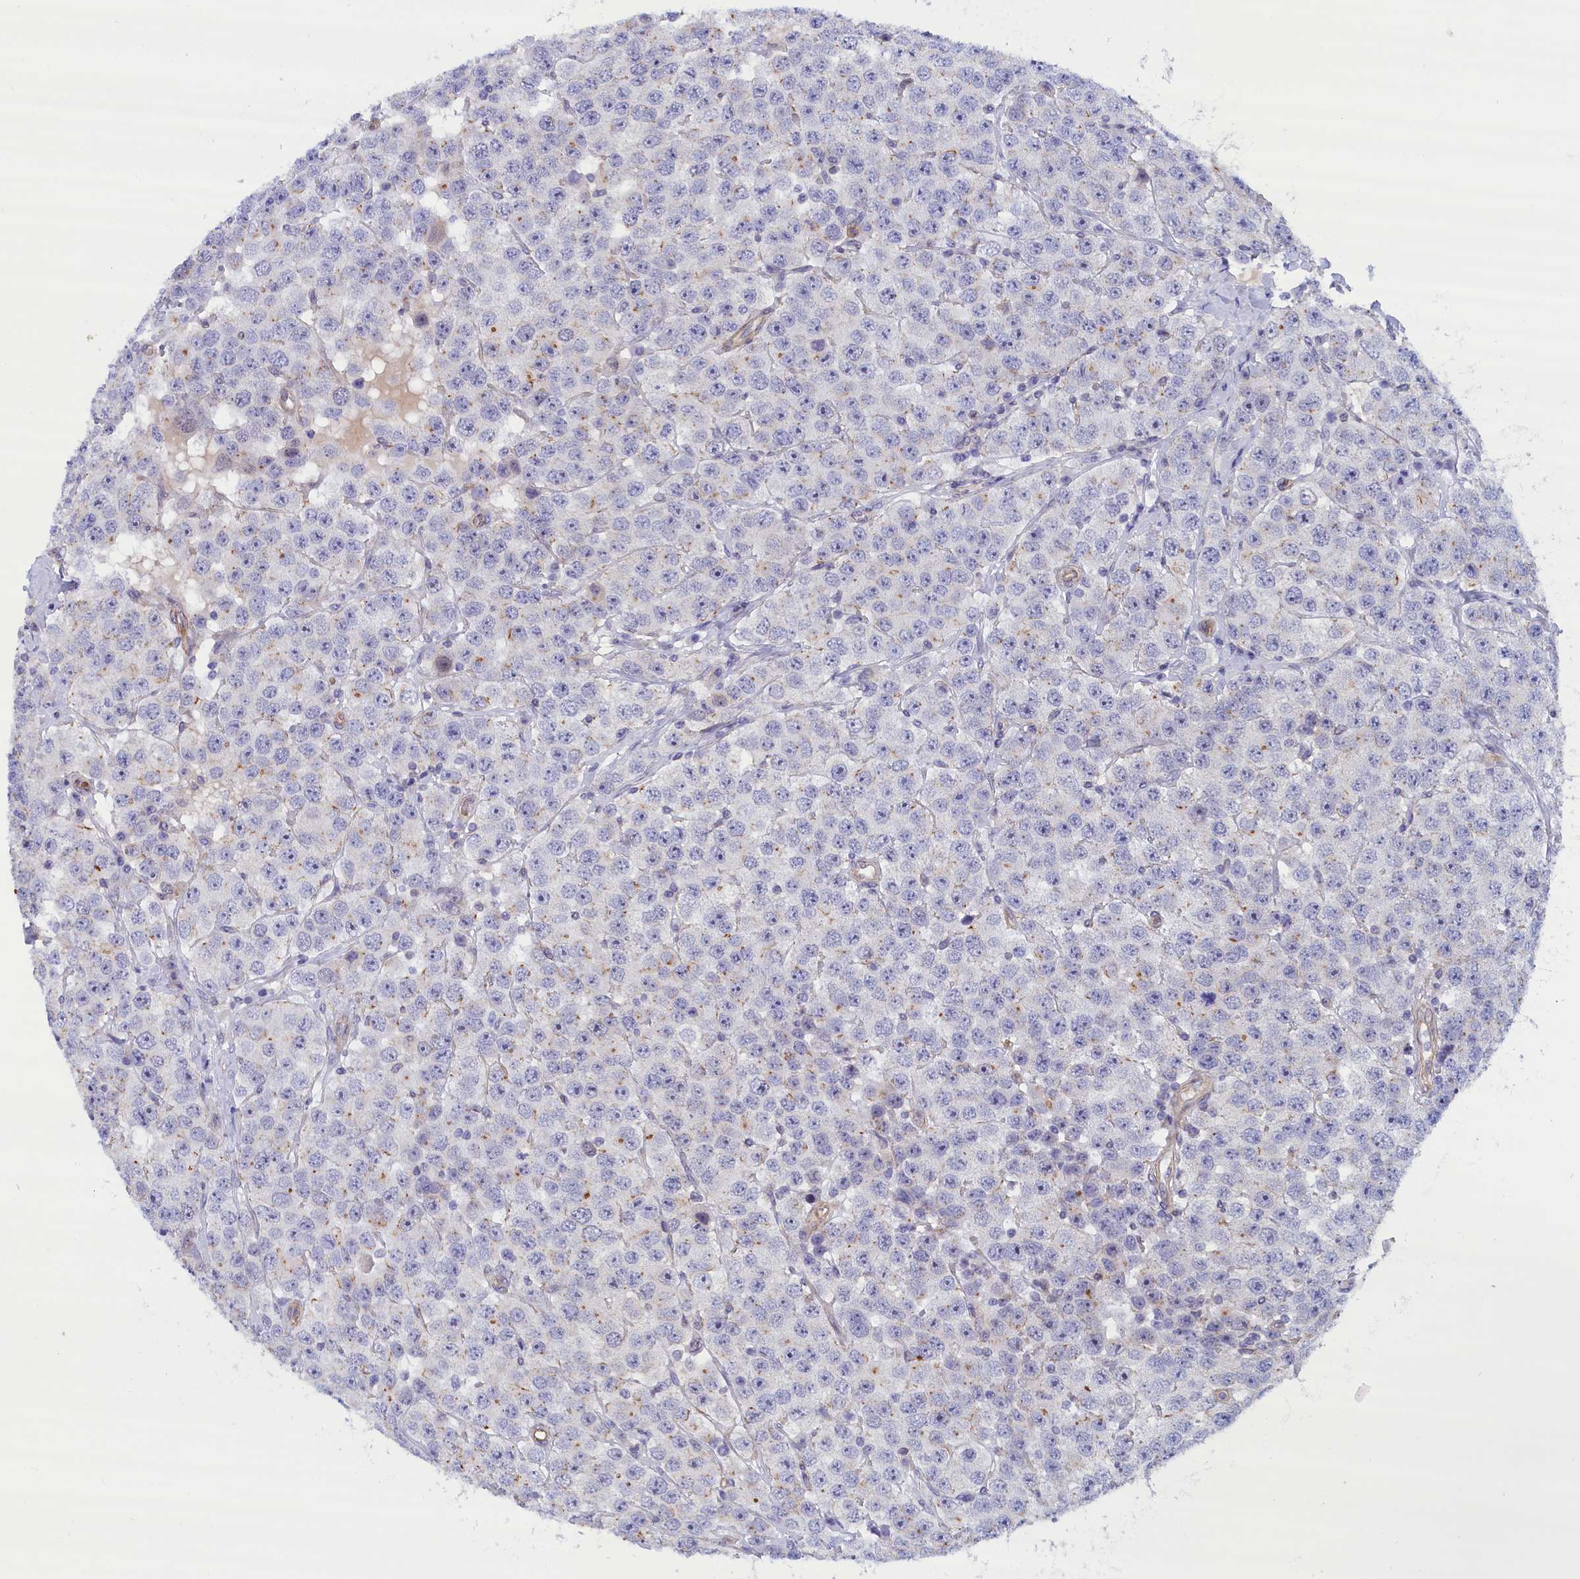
{"staining": {"intensity": "negative", "quantity": "none", "location": "none"}, "tissue": "testis cancer", "cell_type": "Tumor cells", "image_type": "cancer", "snomed": [{"axis": "morphology", "description": "Seminoma, NOS"}, {"axis": "topography", "description": "Testis"}], "caption": "This is an immunohistochemistry photomicrograph of testis cancer. There is no staining in tumor cells.", "gene": "ABCC12", "patient": {"sex": "male", "age": 28}}